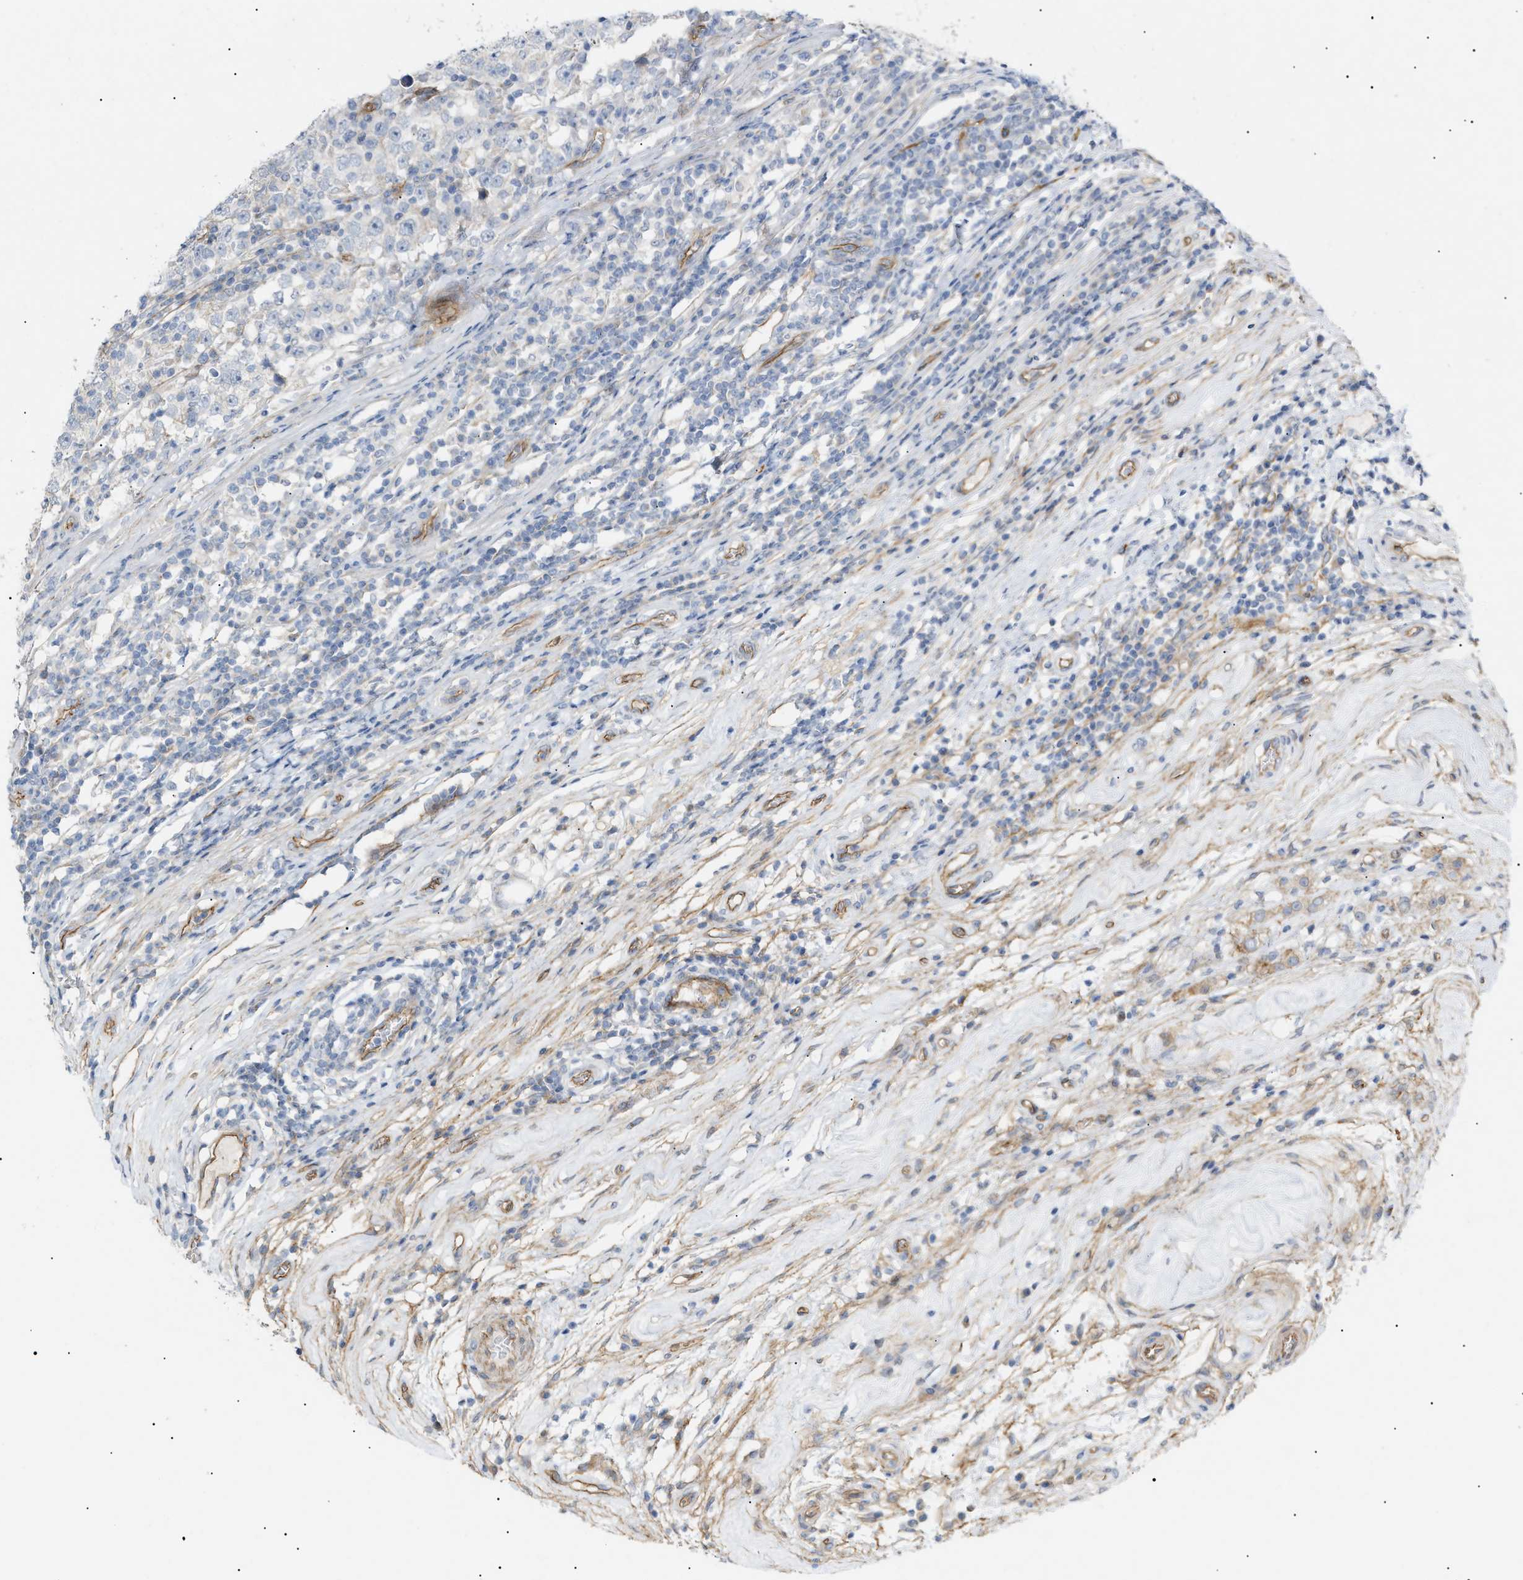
{"staining": {"intensity": "negative", "quantity": "none", "location": "none"}, "tissue": "testis cancer", "cell_type": "Tumor cells", "image_type": "cancer", "snomed": [{"axis": "morphology", "description": "Seminoma, NOS"}, {"axis": "topography", "description": "Testis"}], "caption": "Immunohistochemistry image of neoplastic tissue: human testis seminoma stained with DAB (3,3'-diaminobenzidine) demonstrates no significant protein staining in tumor cells.", "gene": "ZFHX2", "patient": {"sex": "male", "age": 43}}